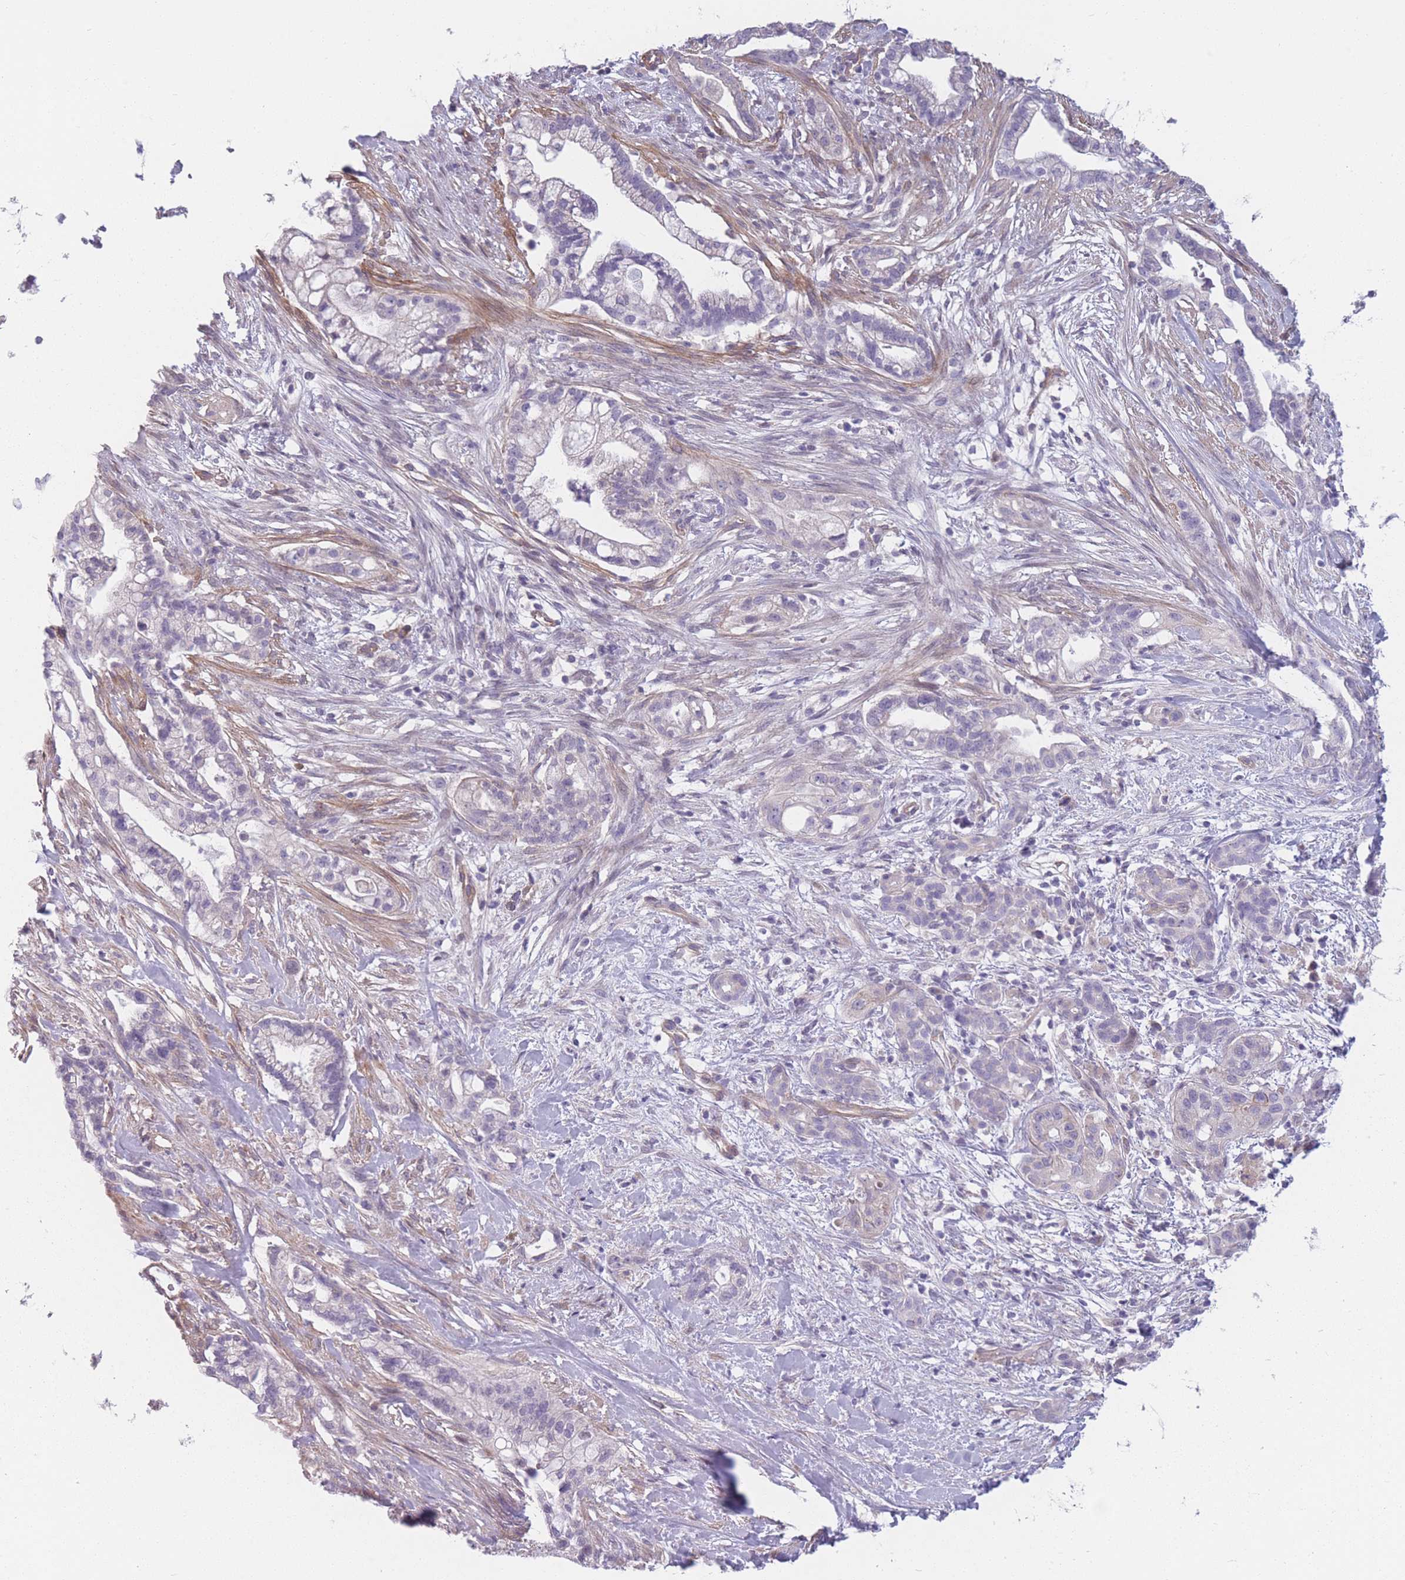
{"staining": {"intensity": "negative", "quantity": "none", "location": "none"}, "tissue": "pancreatic cancer", "cell_type": "Tumor cells", "image_type": "cancer", "snomed": [{"axis": "morphology", "description": "Adenocarcinoma, NOS"}, {"axis": "topography", "description": "Pancreas"}], "caption": "There is no significant positivity in tumor cells of pancreatic adenocarcinoma.", "gene": "SLC7A6", "patient": {"sex": "male", "age": 44}}